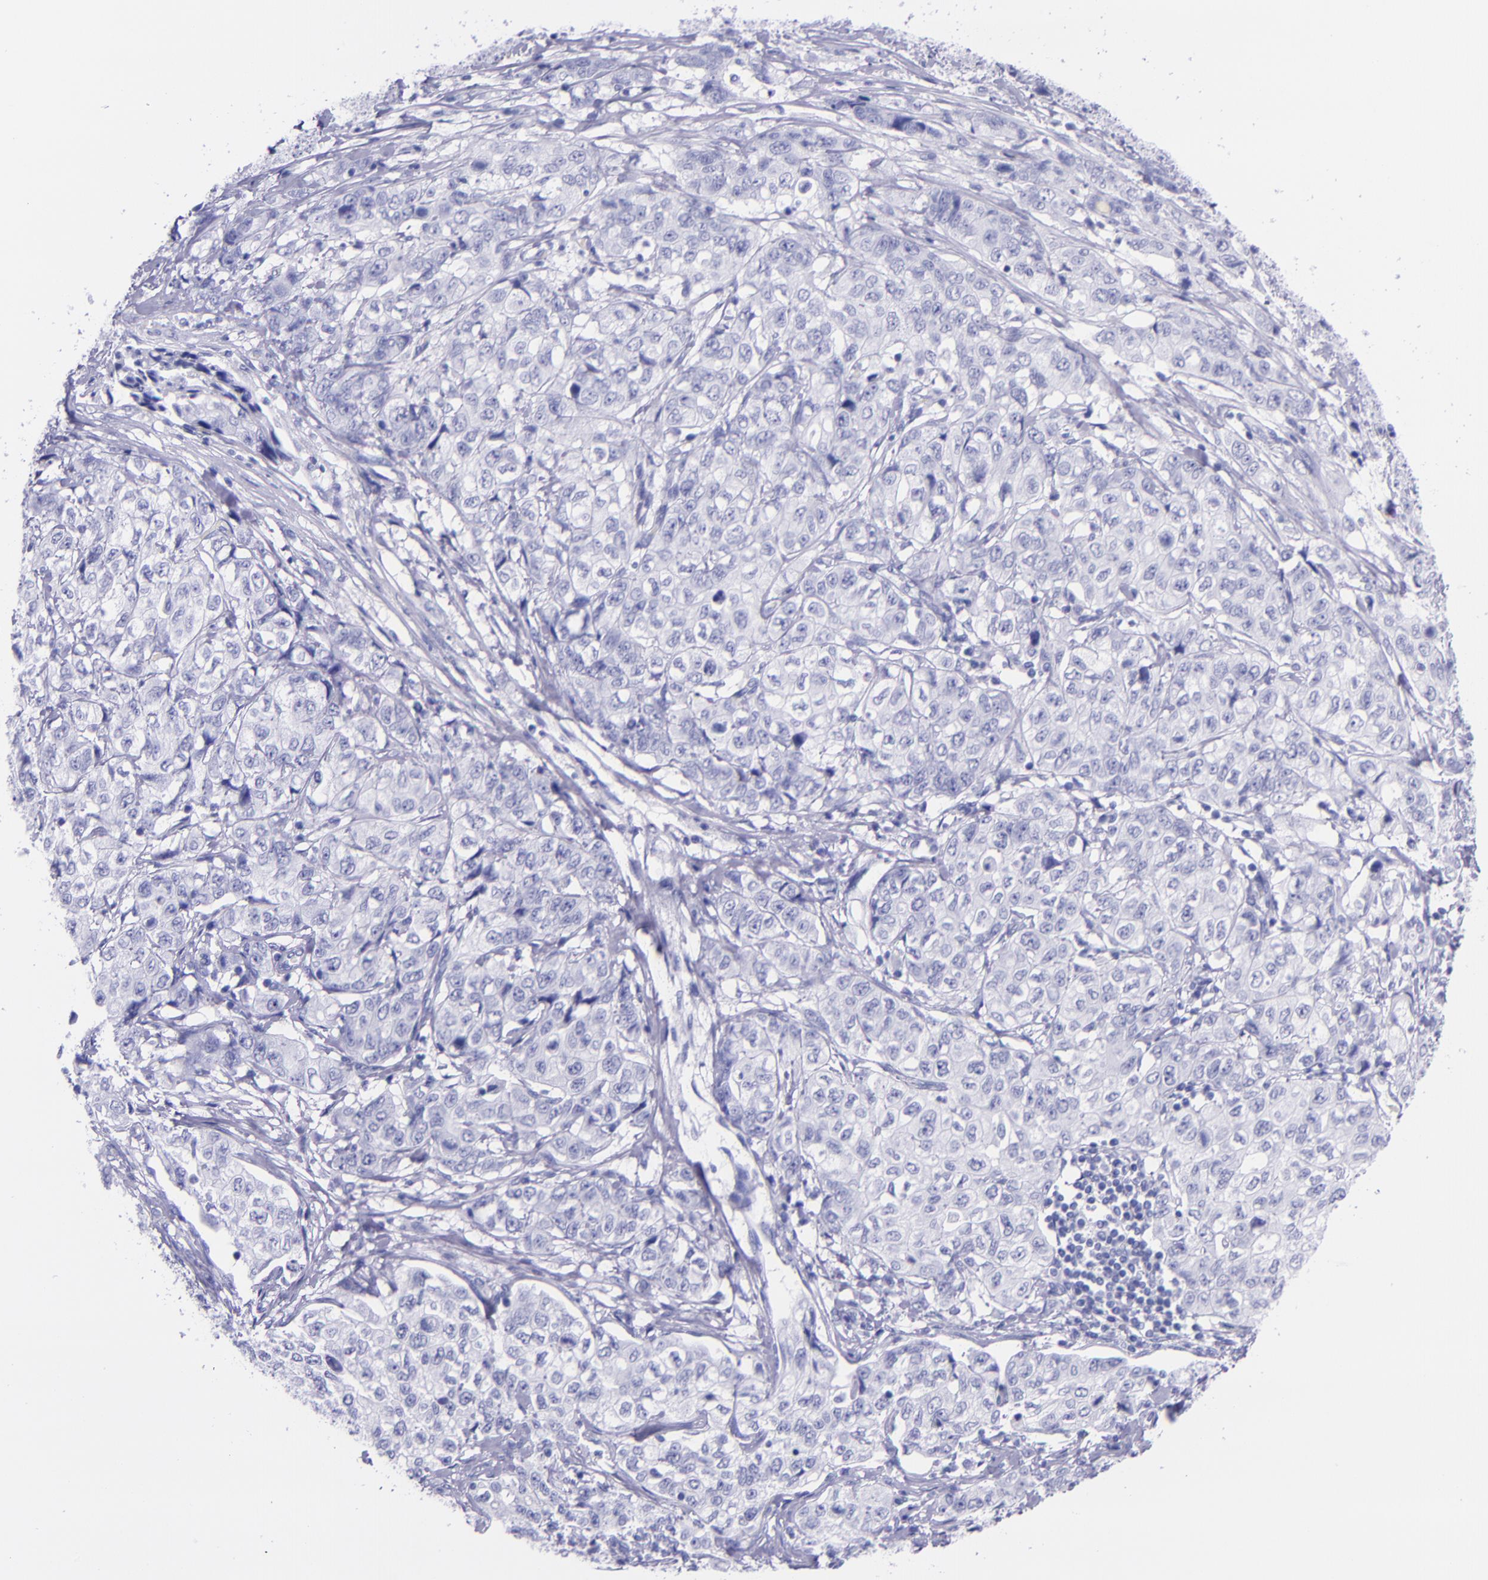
{"staining": {"intensity": "negative", "quantity": "none", "location": "none"}, "tissue": "stomach cancer", "cell_type": "Tumor cells", "image_type": "cancer", "snomed": [{"axis": "morphology", "description": "Adenocarcinoma, NOS"}, {"axis": "topography", "description": "Stomach"}], "caption": "Tumor cells are negative for brown protein staining in stomach cancer (adenocarcinoma).", "gene": "MBP", "patient": {"sex": "male", "age": 48}}